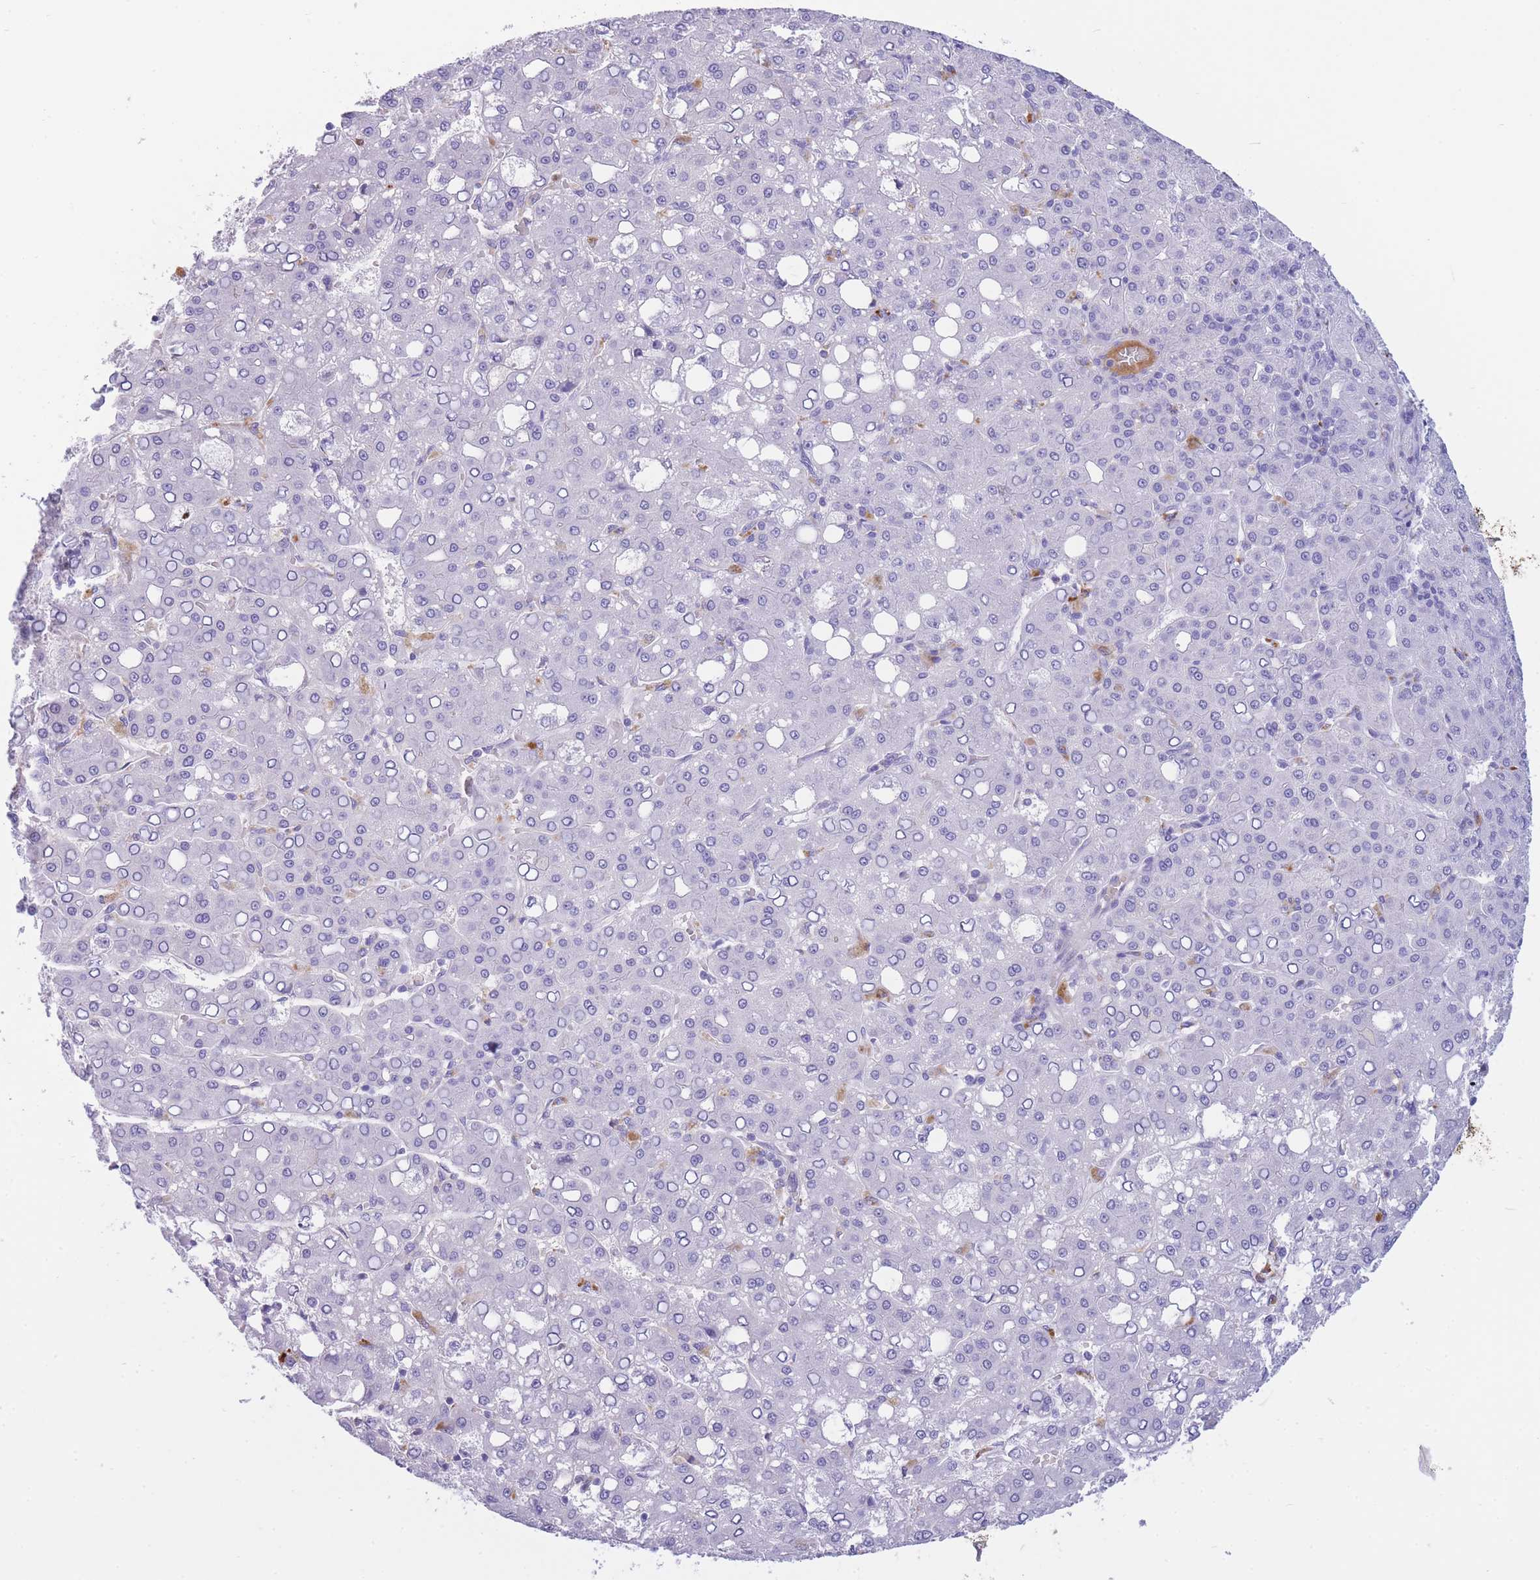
{"staining": {"intensity": "negative", "quantity": "none", "location": "none"}, "tissue": "liver cancer", "cell_type": "Tumor cells", "image_type": "cancer", "snomed": [{"axis": "morphology", "description": "Carcinoma, Hepatocellular, NOS"}, {"axis": "topography", "description": "Liver"}], "caption": "Immunohistochemistry micrograph of neoplastic tissue: liver cancer (hepatocellular carcinoma) stained with DAB exhibits no significant protein staining in tumor cells.", "gene": "PLBD1", "patient": {"sex": "male", "age": 65}}